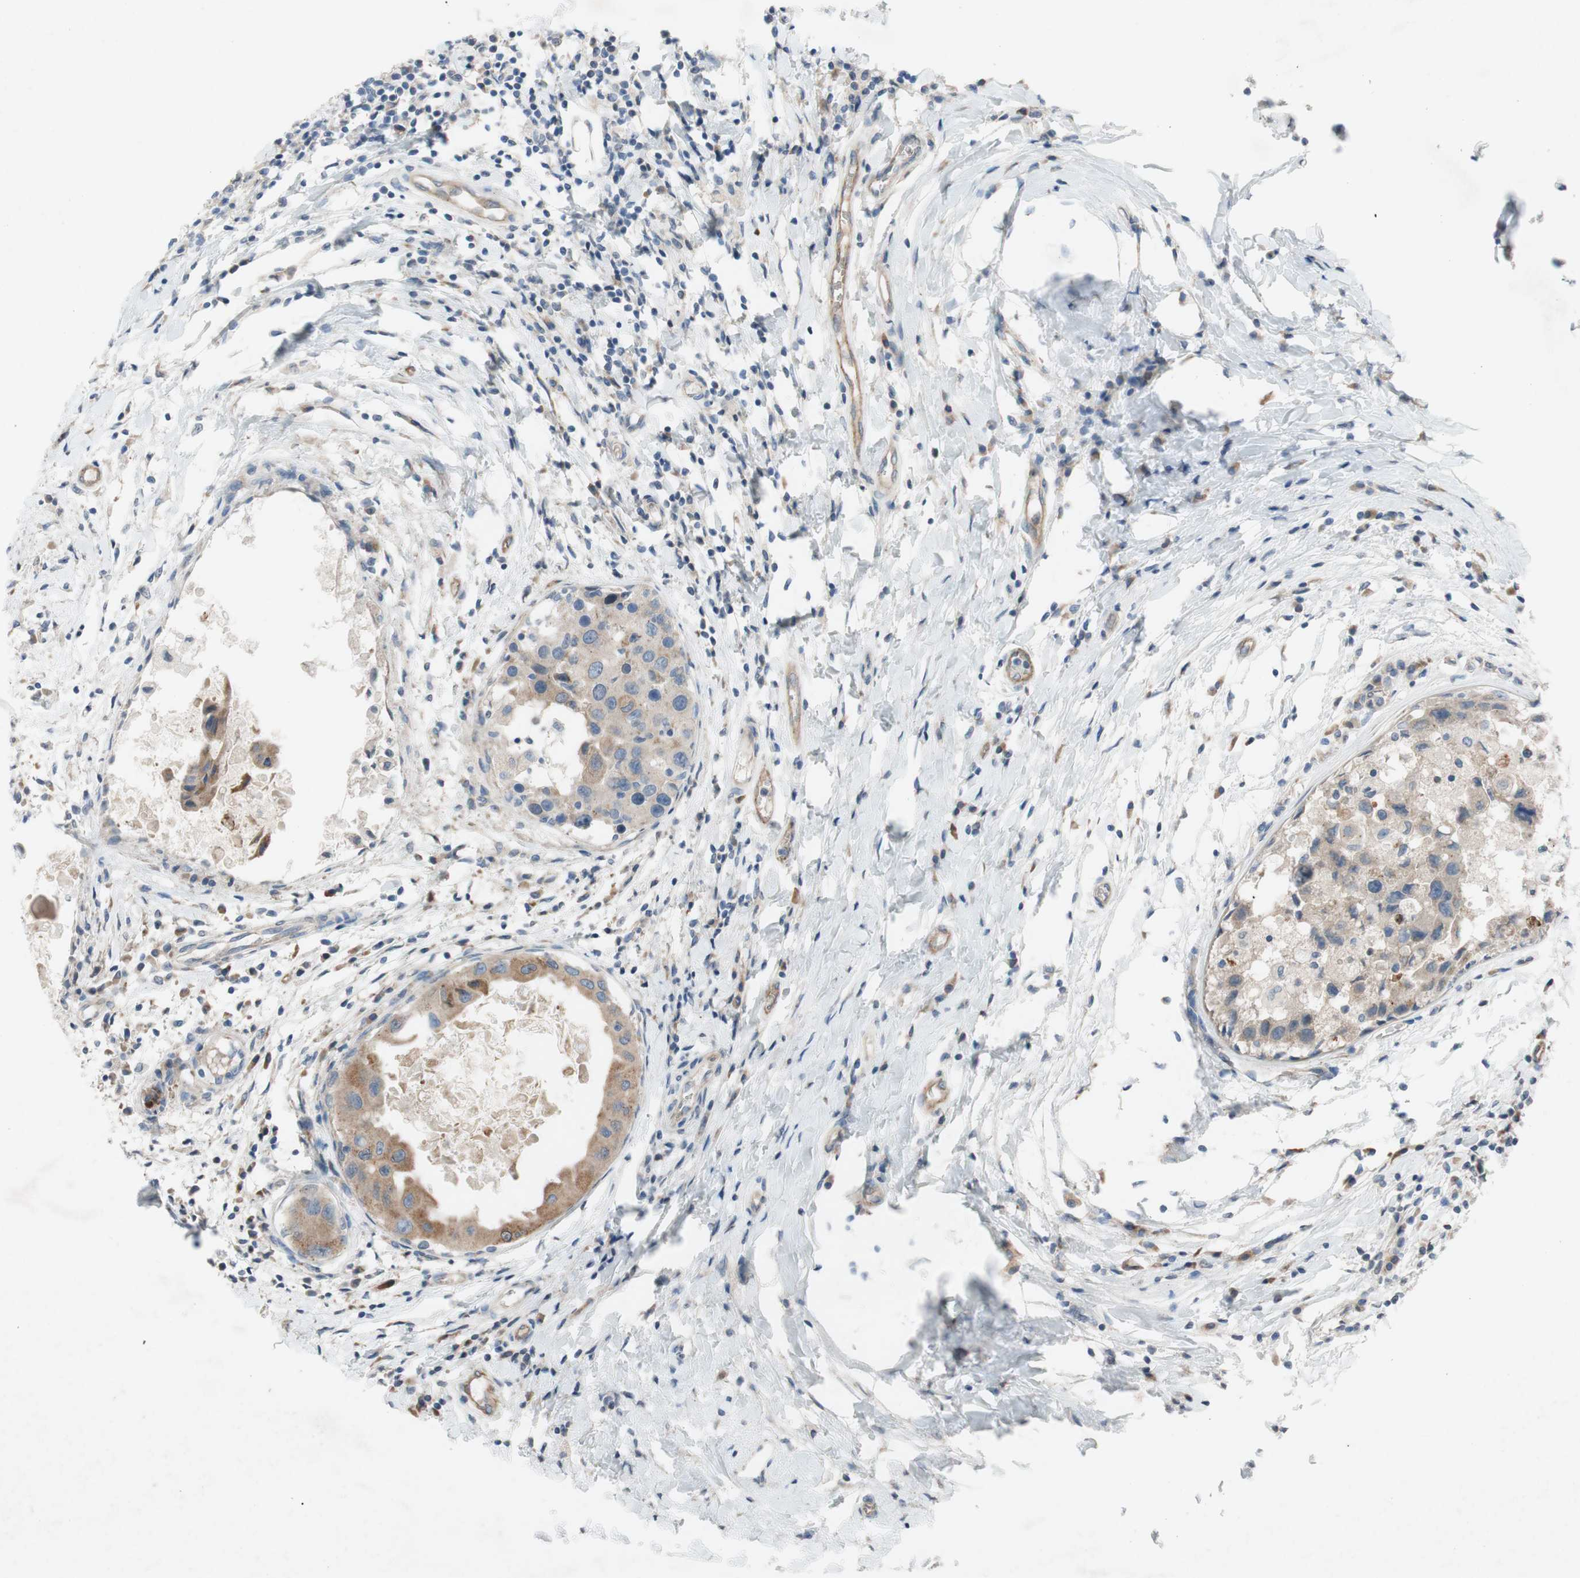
{"staining": {"intensity": "moderate", "quantity": ">75%", "location": "cytoplasmic/membranous"}, "tissue": "breast cancer", "cell_type": "Tumor cells", "image_type": "cancer", "snomed": [{"axis": "morphology", "description": "Duct carcinoma"}, {"axis": "topography", "description": "Breast"}], "caption": "This is an image of immunohistochemistry staining of breast cancer (infiltrating ductal carcinoma), which shows moderate staining in the cytoplasmic/membranous of tumor cells.", "gene": "ADD2", "patient": {"sex": "female", "age": 27}}